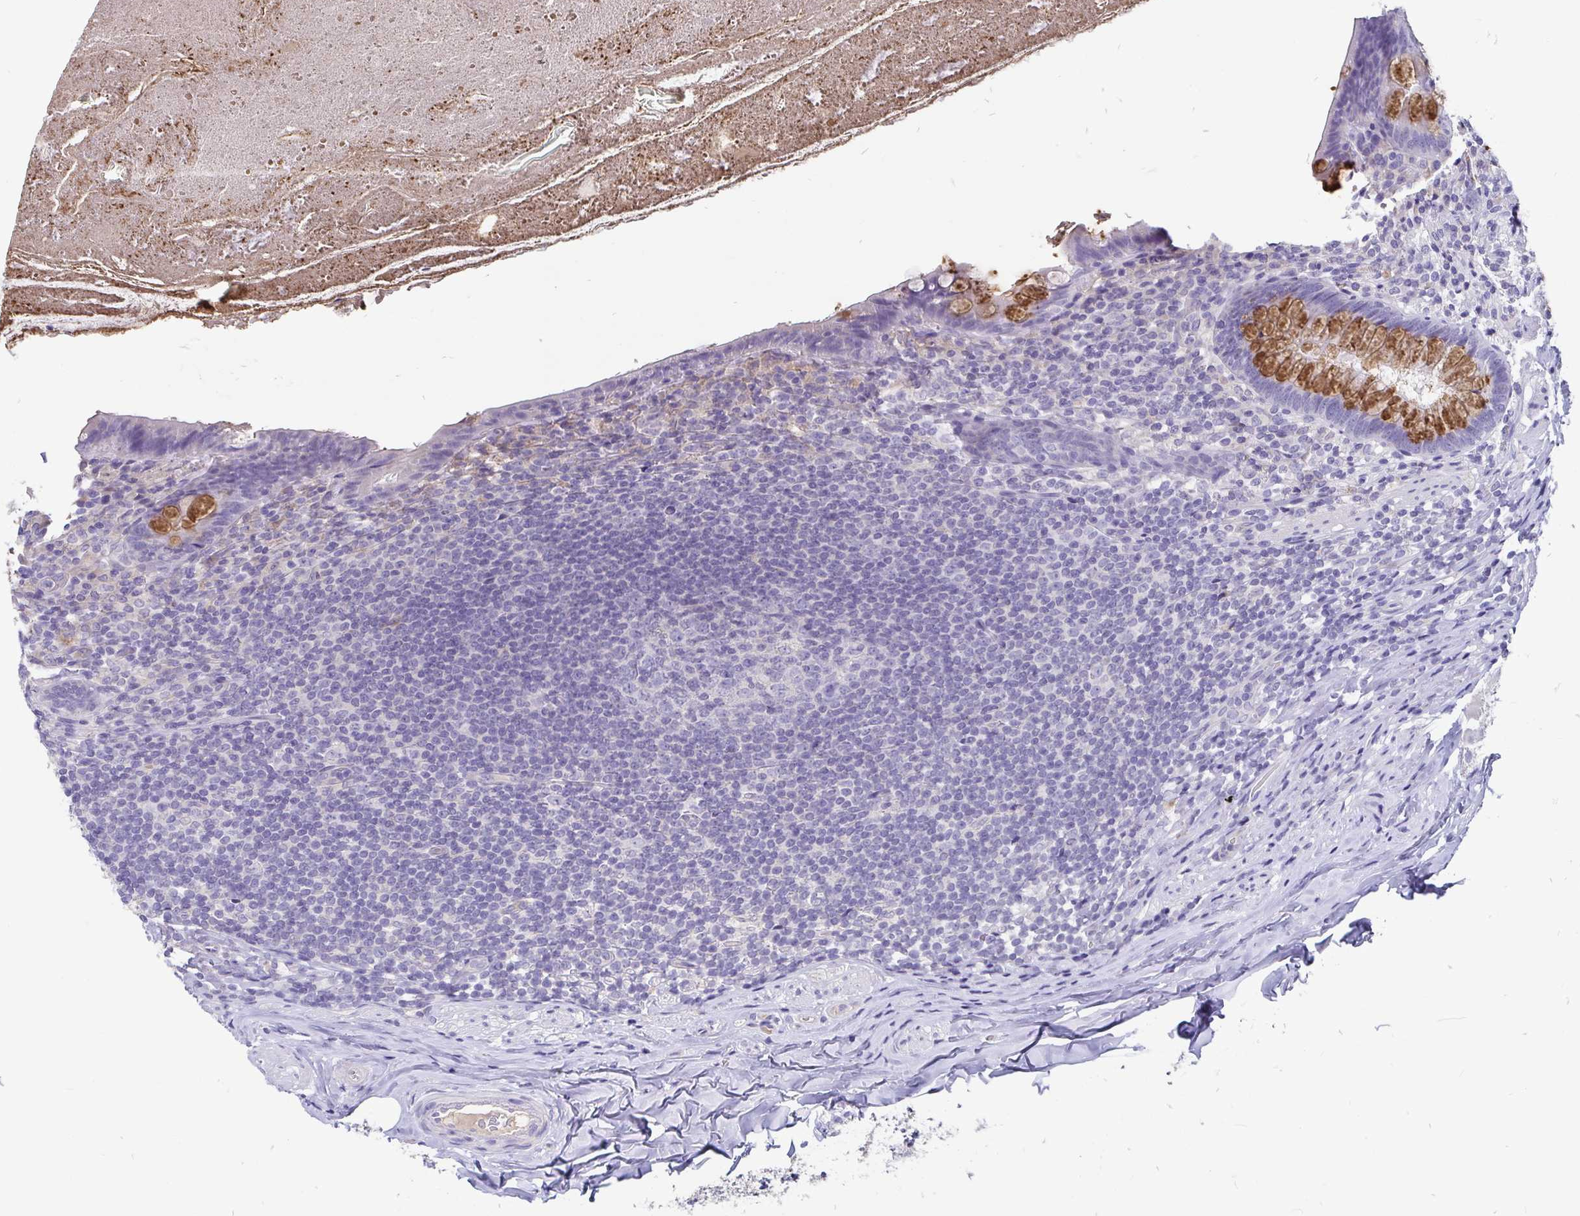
{"staining": {"intensity": "moderate", "quantity": "25%-75%", "location": "cytoplasmic/membranous"}, "tissue": "appendix", "cell_type": "Glandular cells", "image_type": "normal", "snomed": [{"axis": "morphology", "description": "Normal tissue, NOS"}, {"axis": "topography", "description": "Appendix"}], "caption": "Normal appendix was stained to show a protein in brown. There is medium levels of moderate cytoplasmic/membranous staining in approximately 25%-75% of glandular cells. The staining was performed using DAB, with brown indicating positive protein expression. Nuclei are stained blue with hematoxylin.", "gene": "ADAMTS6", "patient": {"sex": "male", "age": 47}}